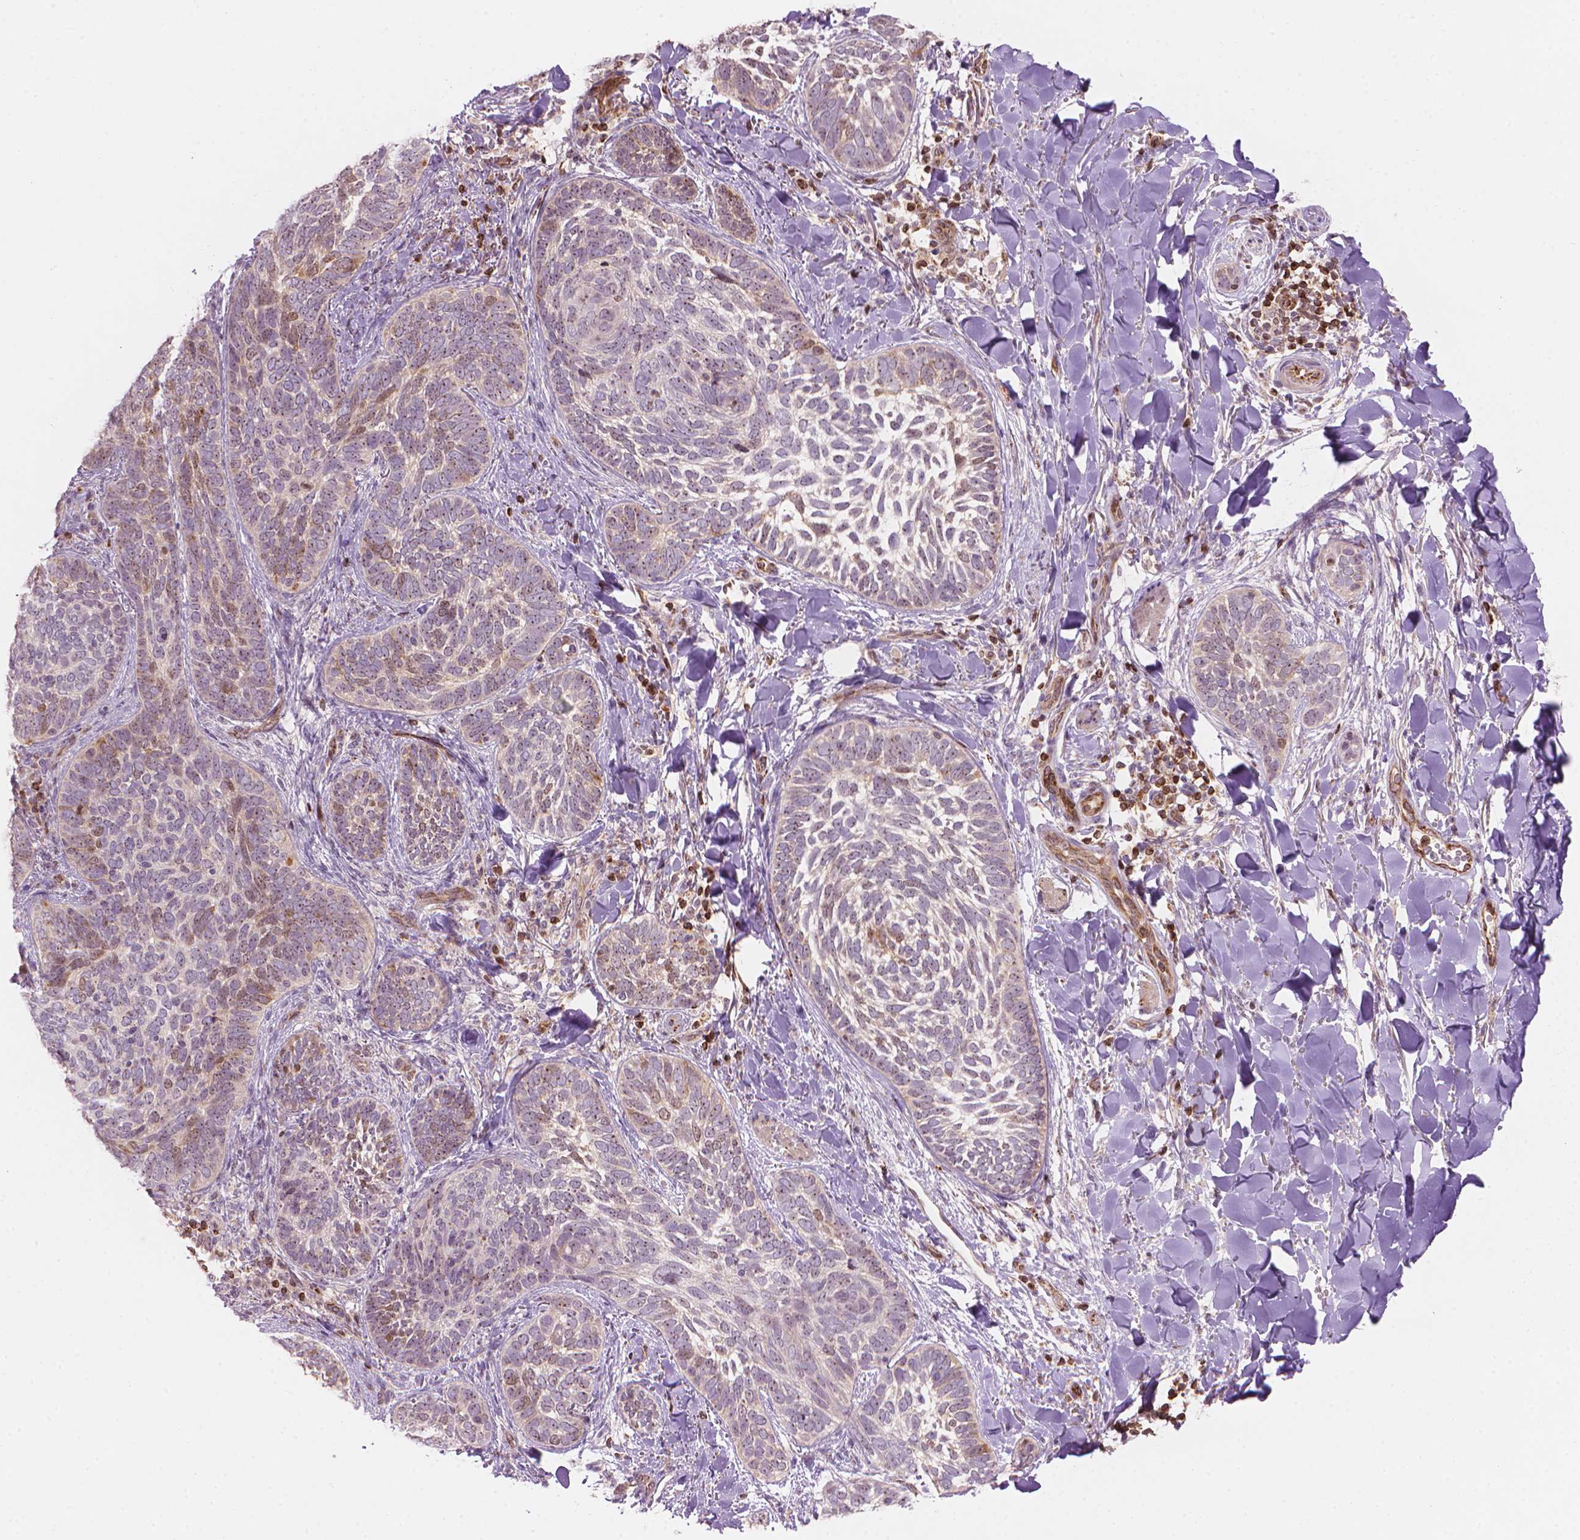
{"staining": {"intensity": "weak", "quantity": "25%-75%", "location": "cytoplasmic/membranous,nuclear"}, "tissue": "skin cancer", "cell_type": "Tumor cells", "image_type": "cancer", "snomed": [{"axis": "morphology", "description": "Normal tissue, NOS"}, {"axis": "morphology", "description": "Basal cell carcinoma"}, {"axis": "topography", "description": "Skin"}], "caption": "Basal cell carcinoma (skin) stained with a protein marker exhibits weak staining in tumor cells.", "gene": "SMC2", "patient": {"sex": "male", "age": 46}}